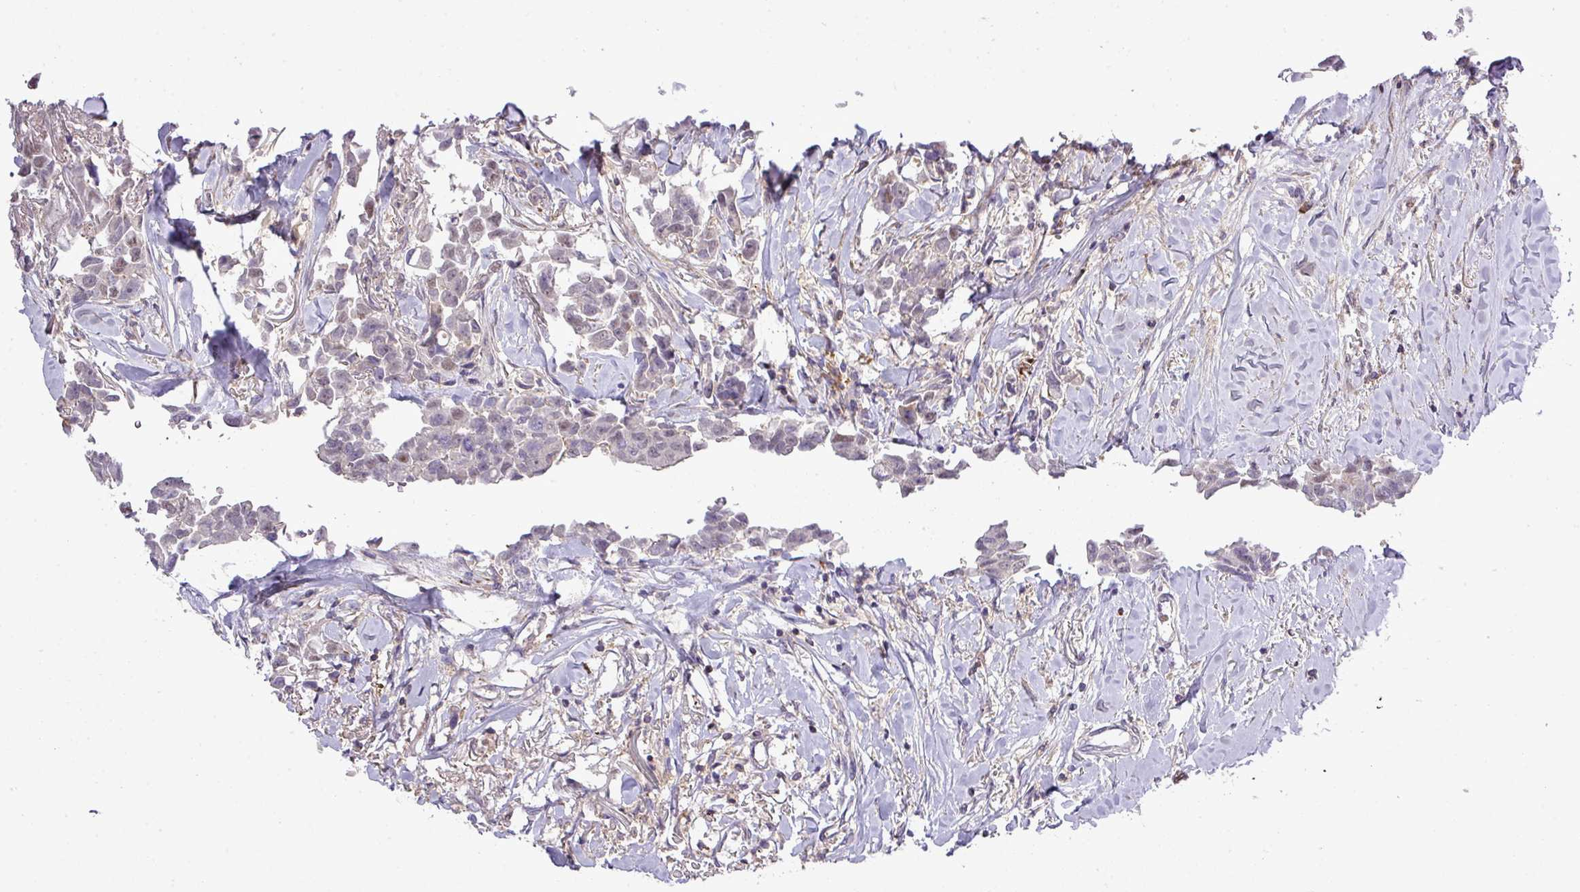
{"staining": {"intensity": "negative", "quantity": "none", "location": "none"}, "tissue": "breast cancer", "cell_type": "Tumor cells", "image_type": "cancer", "snomed": [{"axis": "morphology", "description": "Duct carcinoma"}, {"axis": "topography", "description": "Breast"}], "caption": "Tumor cells show no significant staining in breast cancer (infiltrating ductal carcinoma).", "gene": "TPRA1", "patient": {"sex": "female", "age": 80}}